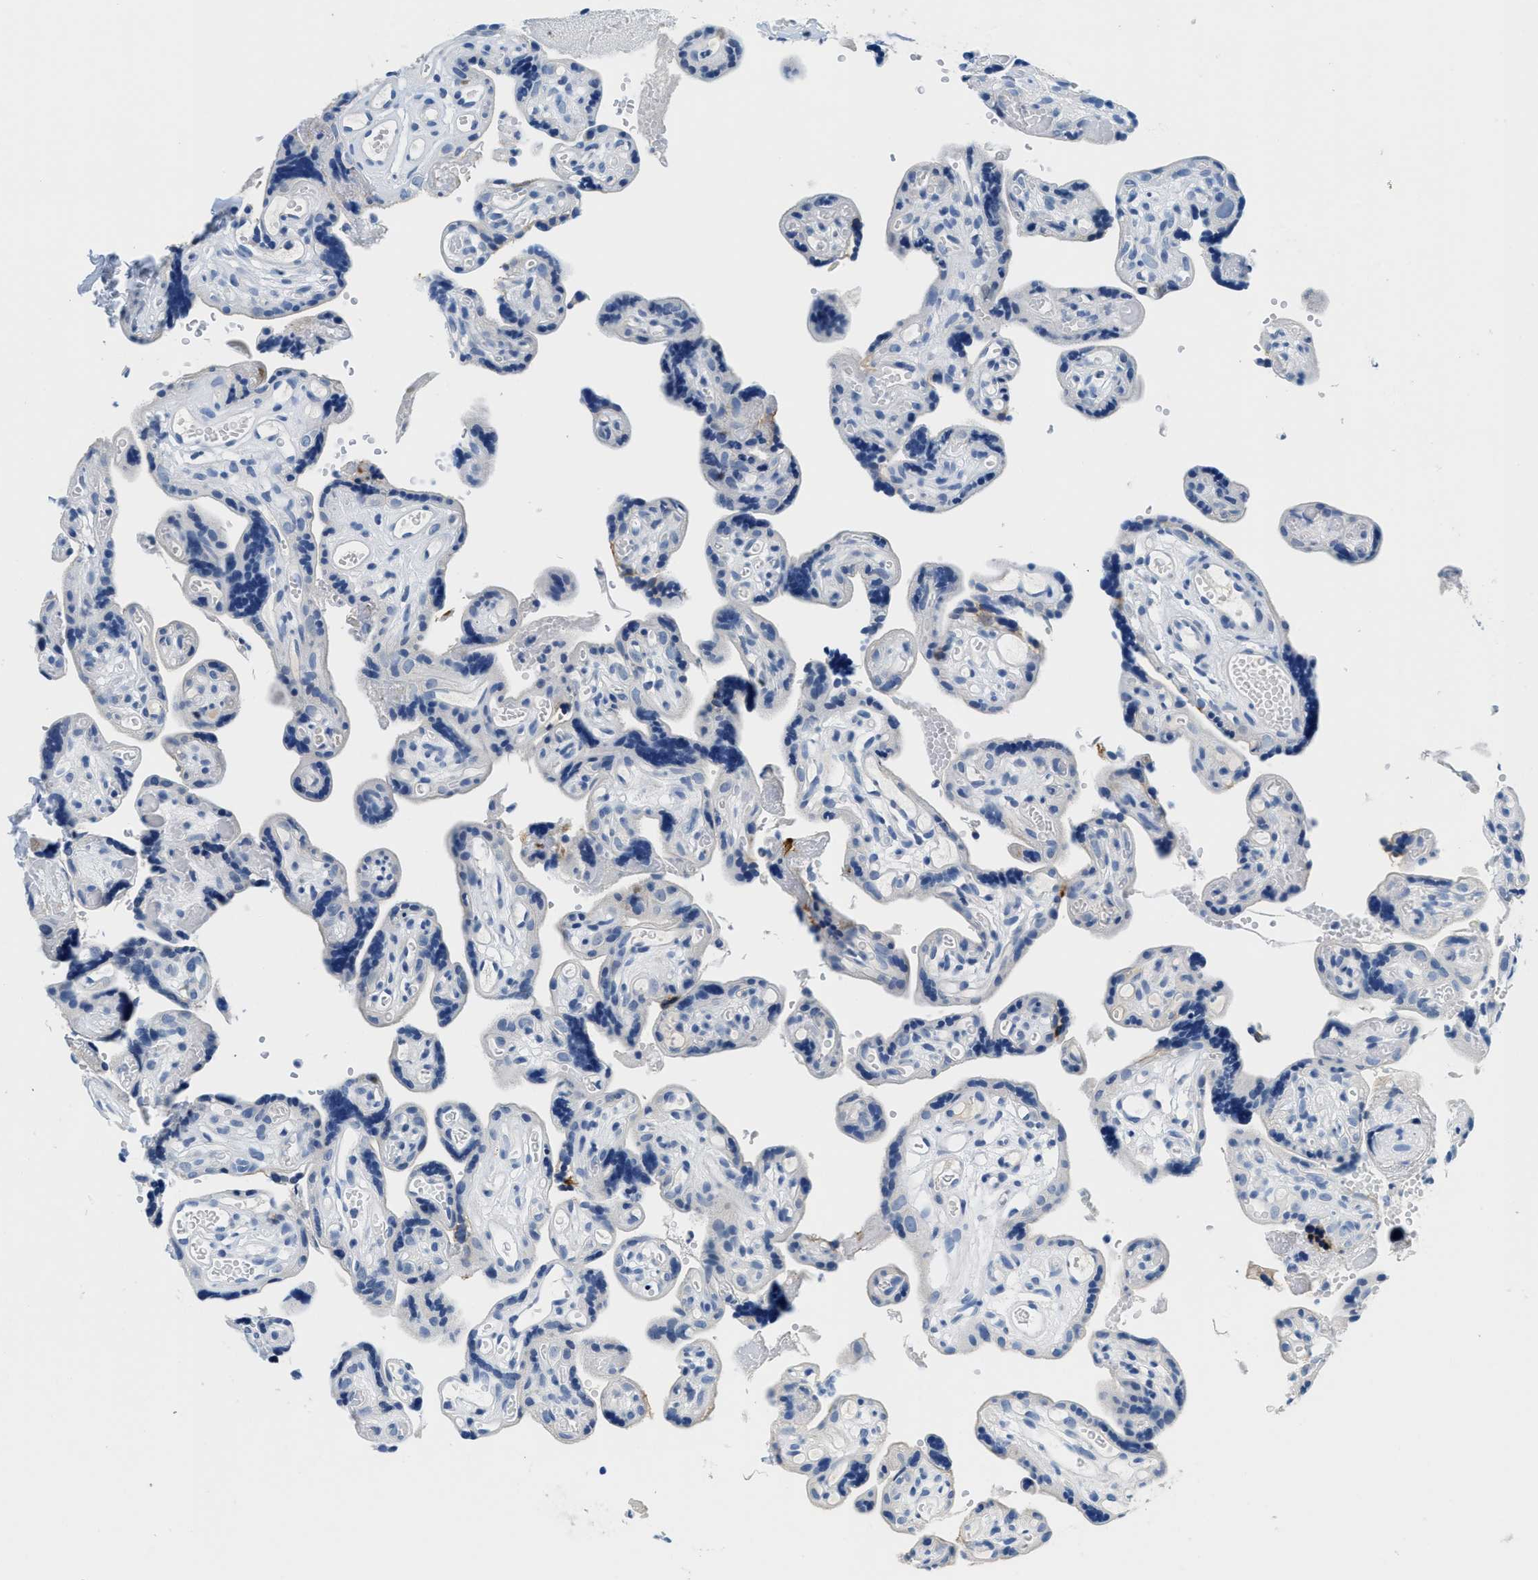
{"staining": {"intensity": "negative", "quantity": "none", "location": "none"}, "tissue": "placenta", "cell_type": "Decidual cells", "image_type": "normal", "snomed": [{"axis": "morphology", "description": "Normal tissue, NOS"}, {"axis": "topography", "description": "Placenta"}], "caption": "IHC of unremarkable placenta exhibits no positivity in decidual cells.", "gene": "GSTM3", "patient": {"sex": "female", "age": 30}}